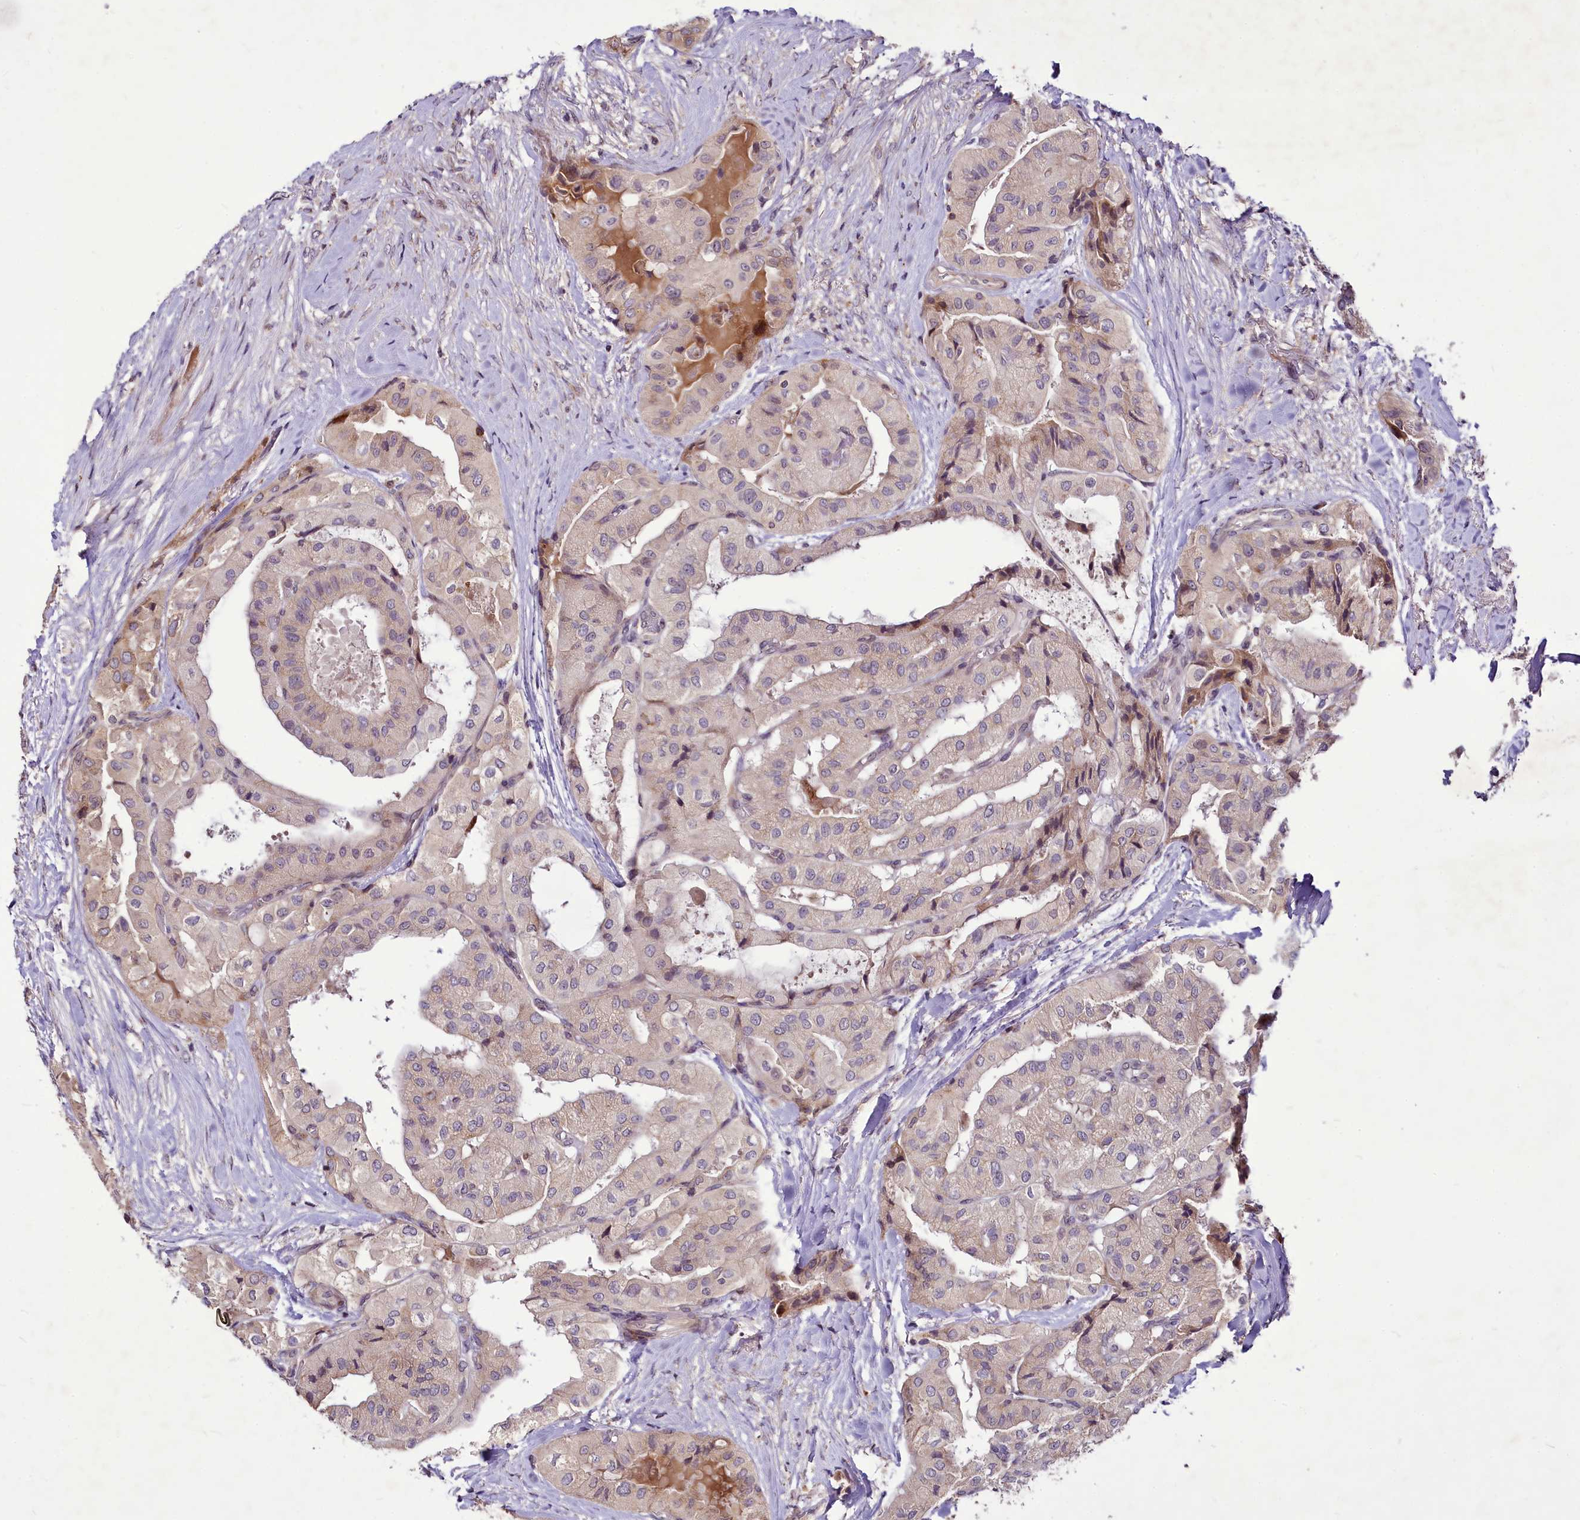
{"staining": {"intensity": "weak", "quantity": "25%-75%", "location": "cytoplasmic/membranous"}, "tissue": "thyroid cancer", "cell_type": "Tumor cells", "image_type": "cancer", "snomed": [{"axis": "morphology", "description": "Papillary adenocarcinoma, NOS"}, {"axis": "topography", "description": "Thyroid gland"}], "caption": "Immunohistochemistry of thyroid cancer (papillary adenocarcinoma) shows low levels of weak cytoplasmic/membranous positivity in approximately 25%-75% of tumor cells.", "gene": "C11orf86", "patient": {"sex": "female", "age": 59}}